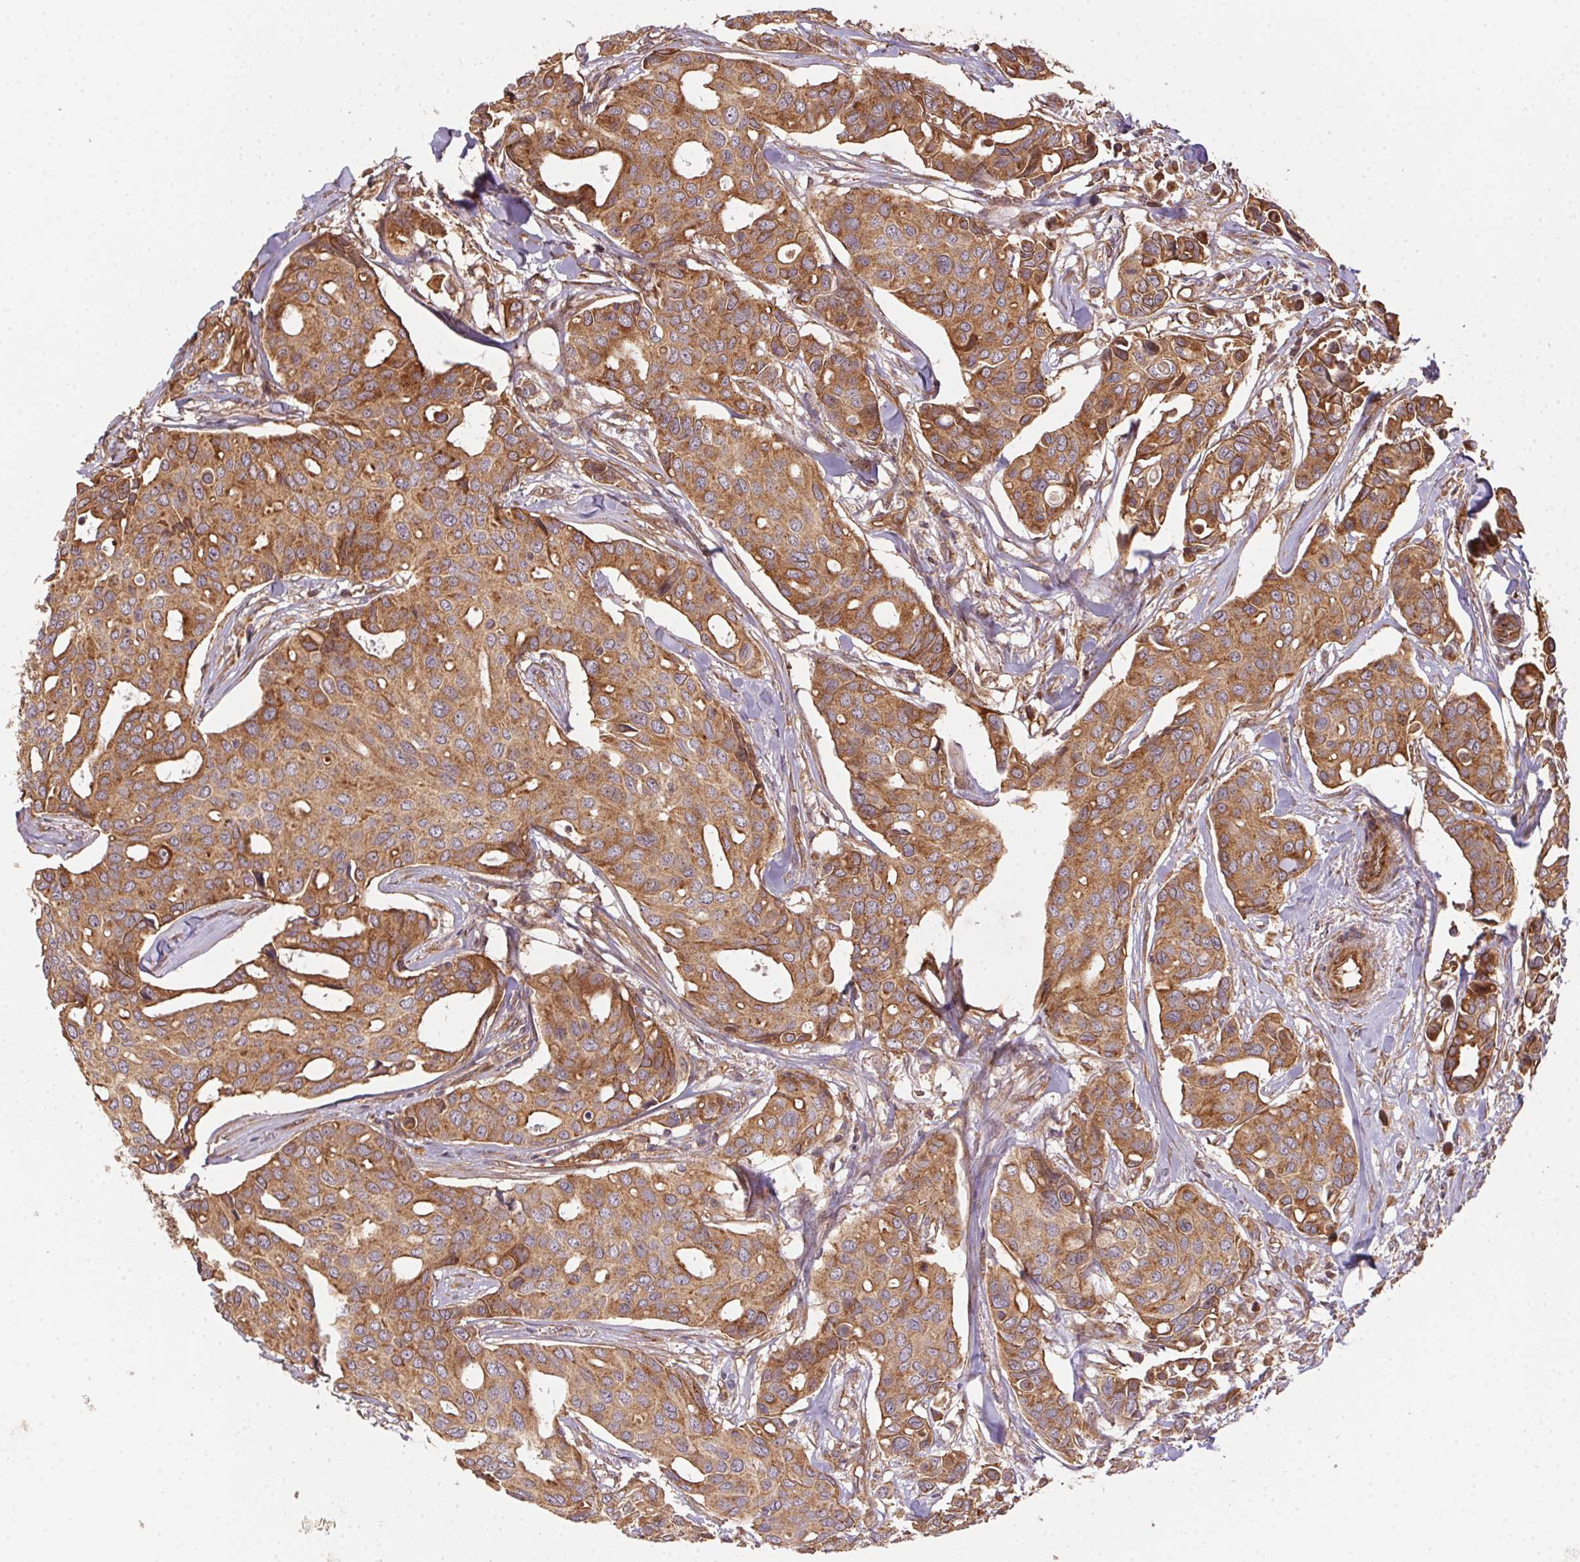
{"staining": {"intensity": "moderate", "quantity": ">75%", "location": "cytoplasmic/membranous"}, "tissue": "breast cancer", "cell_type": "Tumor cells", "image_type": "cancer", "snomed": [{"axis": "morphology", "description": "Duct carcinoma"}, {"axis": "topography", "description": "Breast"}], "caption": "This is an image of IHC staining of breast cancer (infiltrating ductal carcinoma), which shows moderate staining in the cytoplasmic/membranous of tumor cells.", "gene": "USE1", "patient": {"sex": "female", "age": 54}}